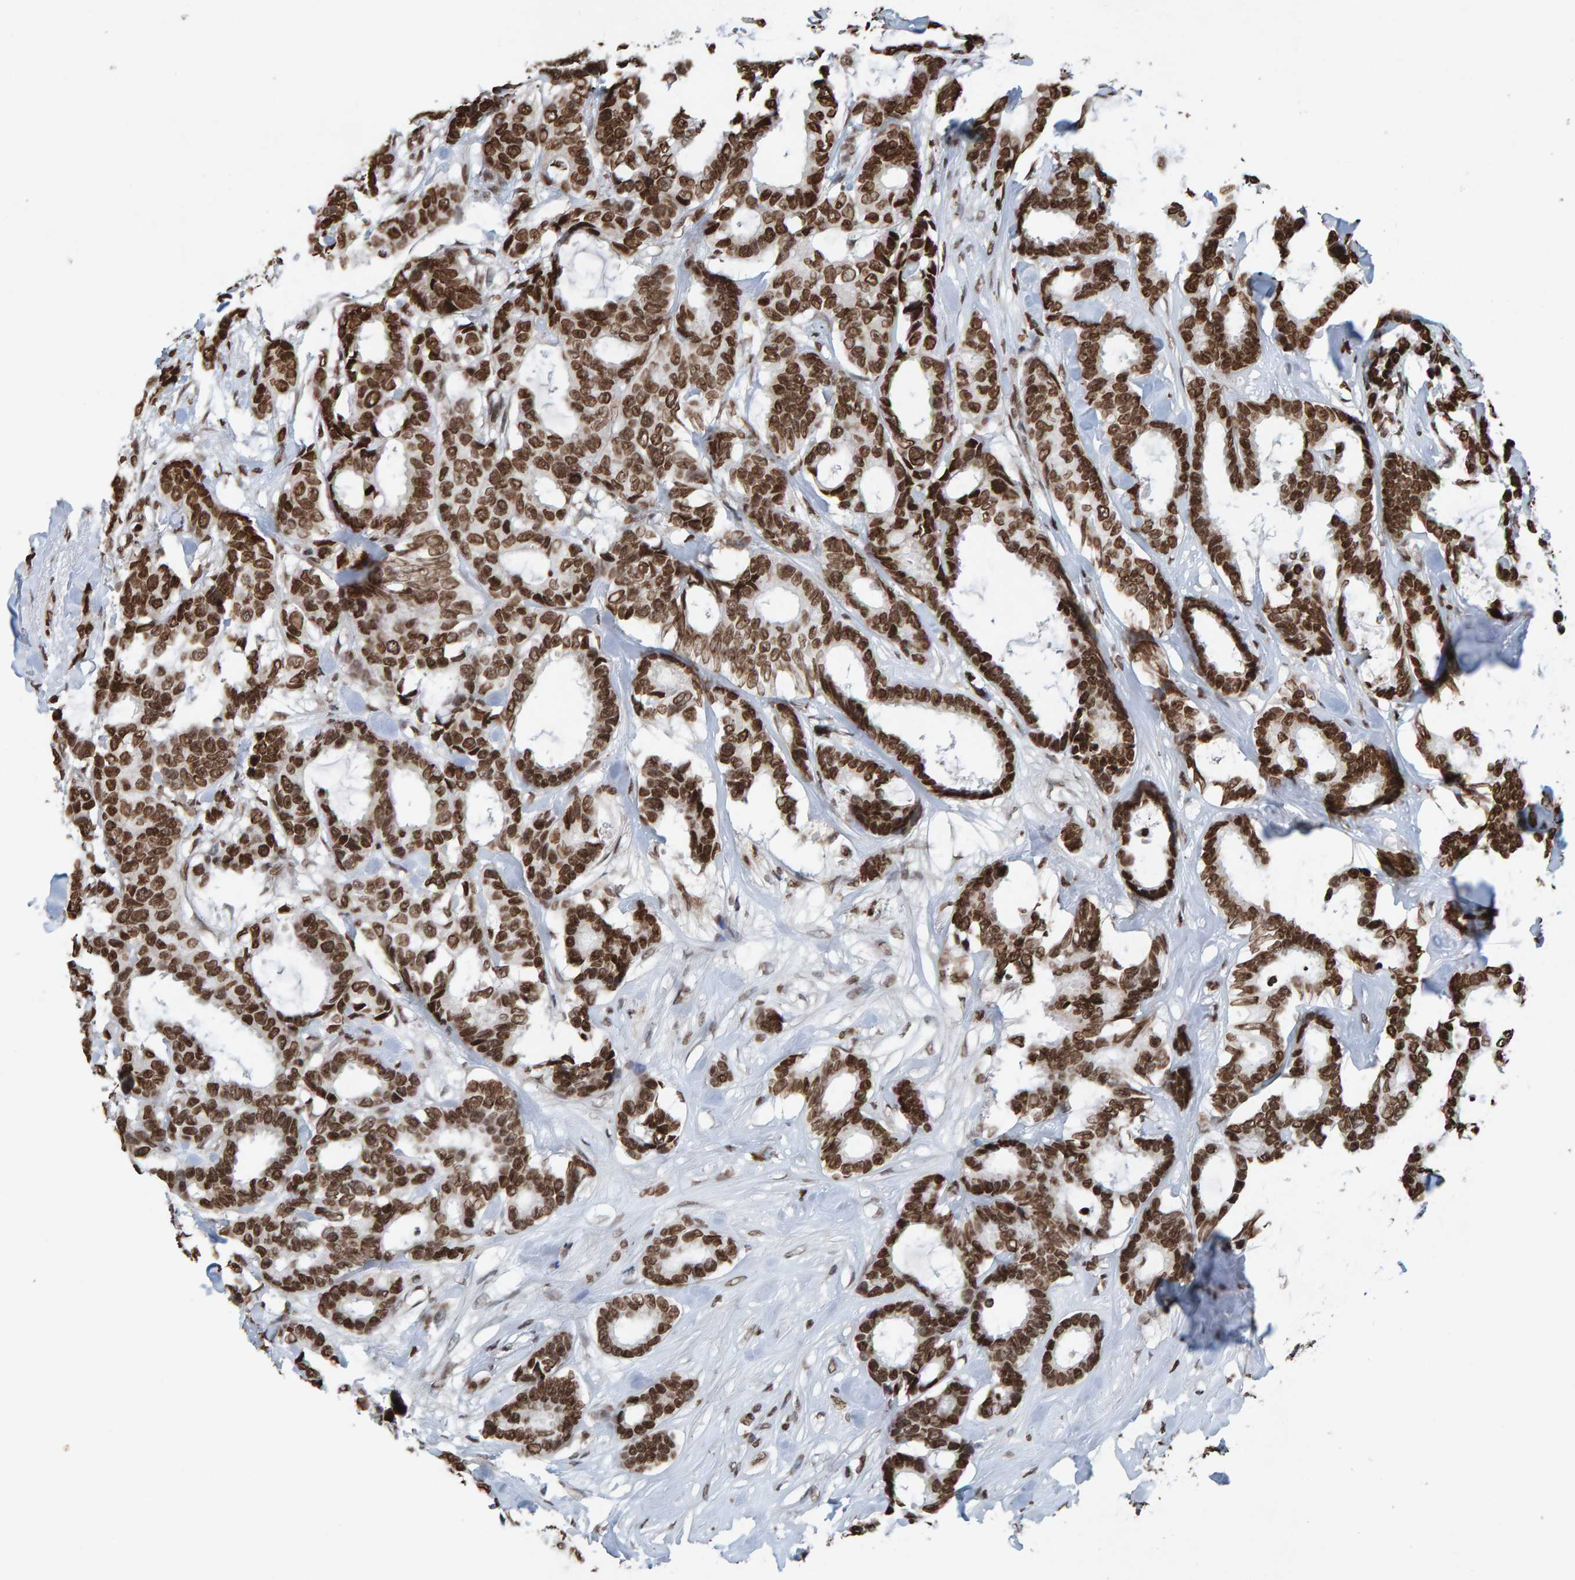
{"staining": {"intensity": "strong", "quantity": ">75%", "location": "nuclear"}, "tissue": "breast cancer", "cell_type": "Tumor cells", "image_type": "cancer", "snomed": [{"axis": "morphology", "description": "Duct carcinoma"}, {"axis": "topography", "description": "Breast"}], "caption": "Strong nuclear expression is present in approximately >75% of tumor cells in breast cancer.", "gene": "H2AZ1", "patient": {"sex": "female", "age": 87}}